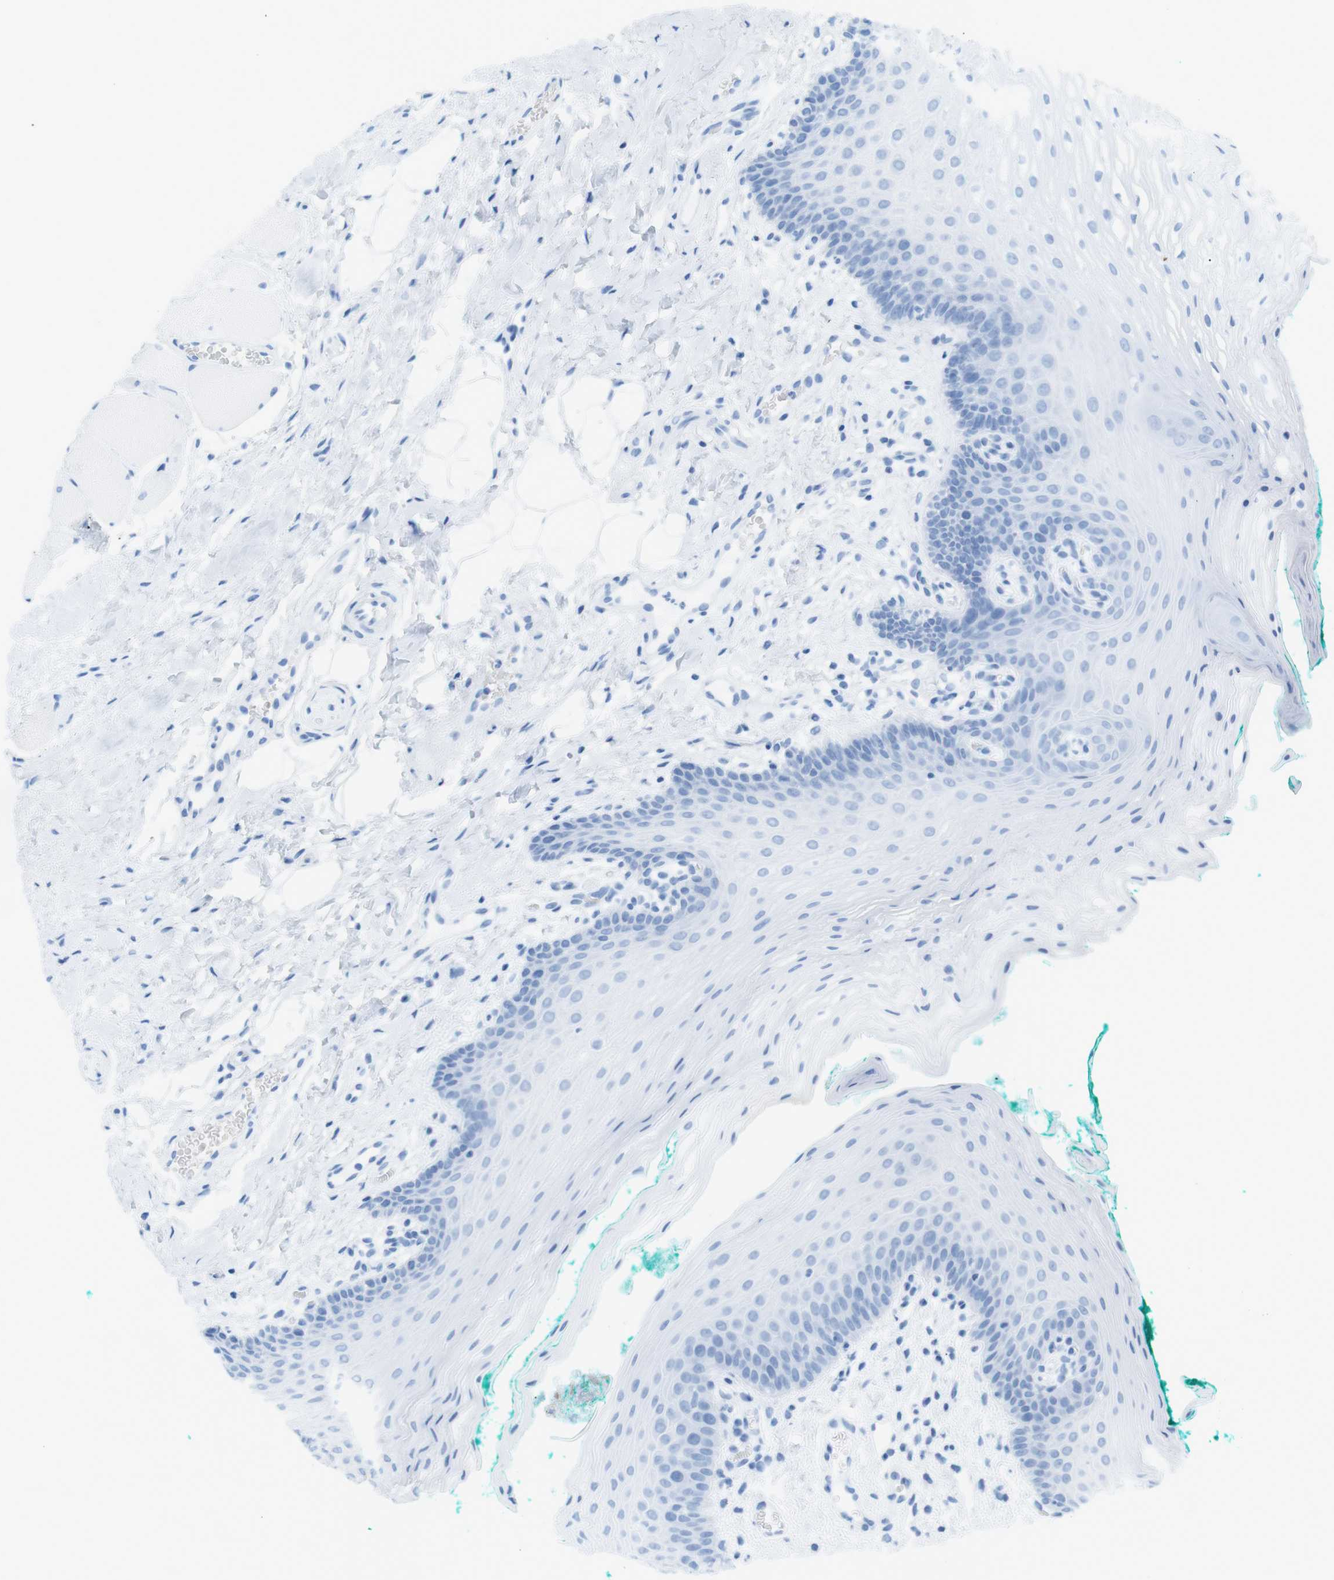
{"staining": {"intensity": "negative", "quantity": "none", "location": "none"}, "tissue": "oral mucosa", "cell_type": "Squamous epithelial cells", "image_type": "normal", "snomed": [{"axis": "morphology", "description": "Normal tissue, NOS"}, {"axis": "topography", "description": "Oral tissue"}], "caption": "A micrograph of human oral mucosa is negative for staining in squamous epithelial cells. (IHC, brightfield microscopy, high magnification).", "gene": "SALL4", "patient": {"sex": "male", "age": 58}}